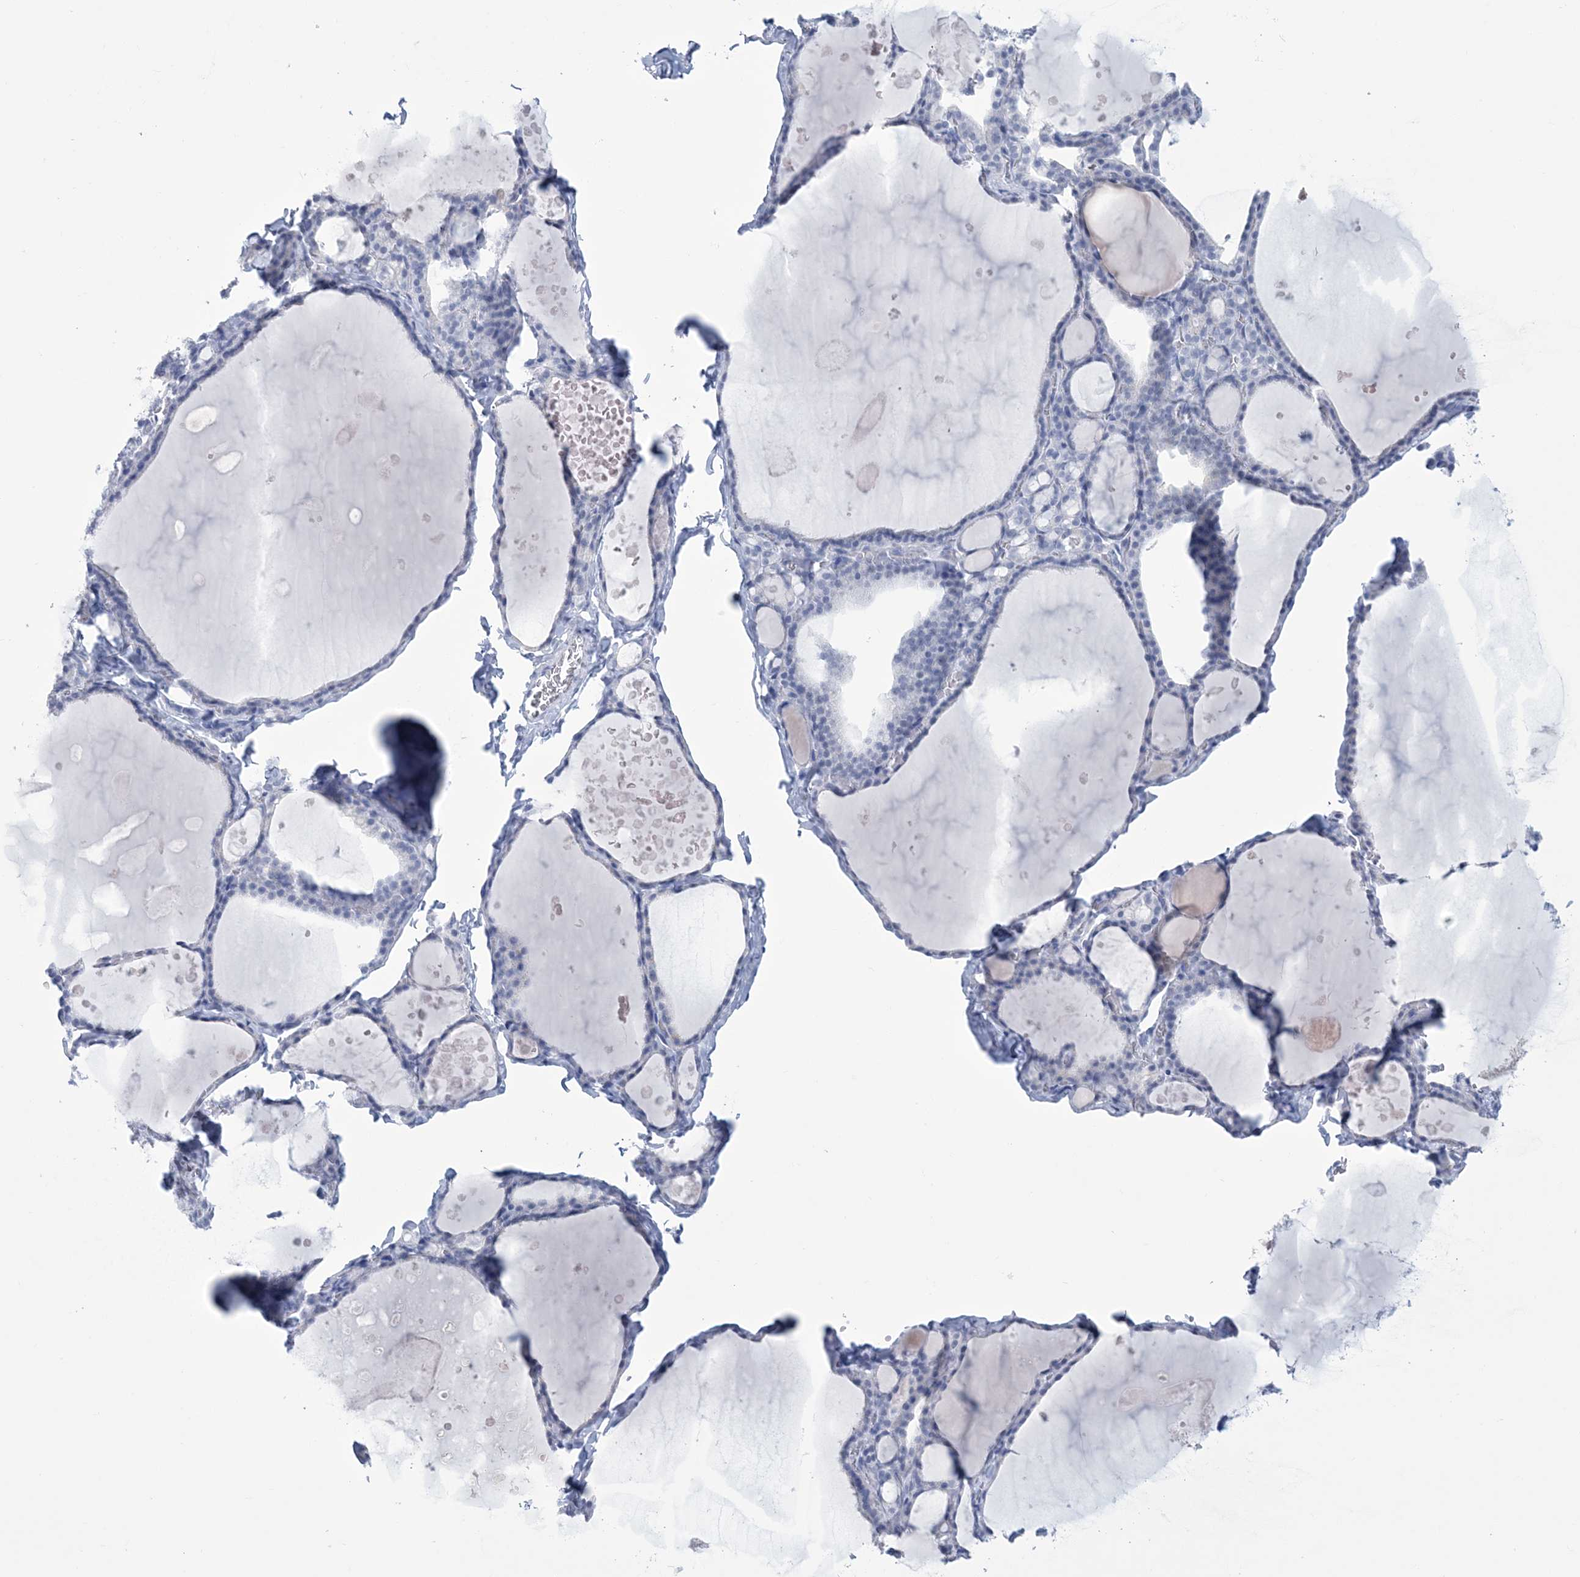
{"staining": {"intensity": "negative", "quantity": "none", "location": "none"}, "tissue": "thyroid gland", "cell_type": "Glandular cells", "image_type": "normal", "snomed": [{"axis": "morphology", "description": "Normal tissue, NOS"}, {"axis": "topography", "description": "Thyroid gland"}], "caption": "Image shows no protein expression in glandular cells of normal thyroid gland. (DAB IHC visualized using brightfield microscopy, high magnification).", "gene": "DPCD", "patient": {"sex": "male", "age": 56}}